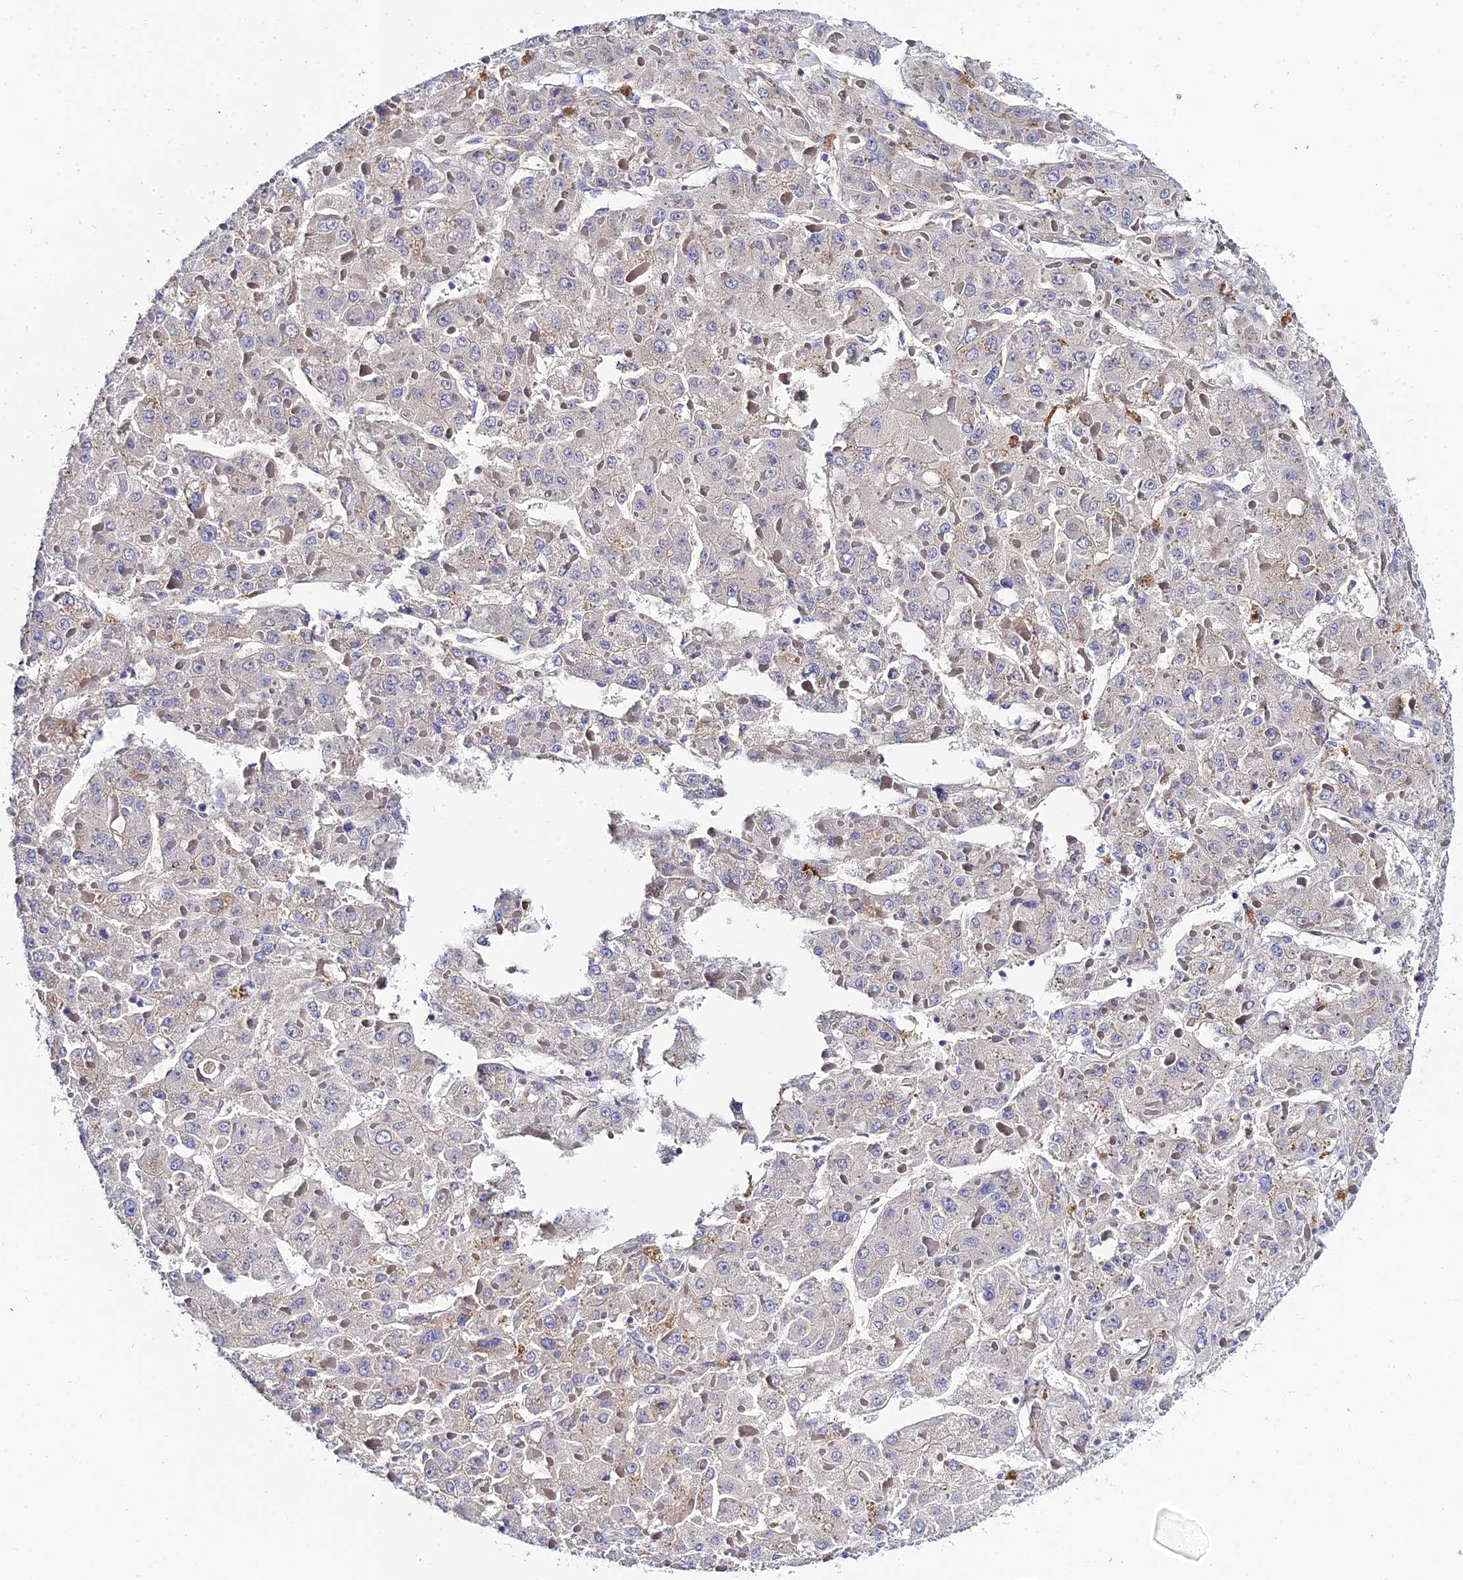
{"staining": {"intensity": "weak", "quantity": "<25%", "location": "cytoplasmic/membranous"}, "tissue": "liver cancer", "cell_type": "Tumor cells", "image_type": "cancer", "snomed": [{"axis": "morphology", "description": "Carcinoma, Hepatocellular, NOS"}, {"axis": "topography", "description": "Liver"}], "caption": "Immunohistochemical staining of human liver cancer shows no significant expression in tumor cells.", "gene": "APOBEC3H", "patient": {"sex": "female", "age": 73}}